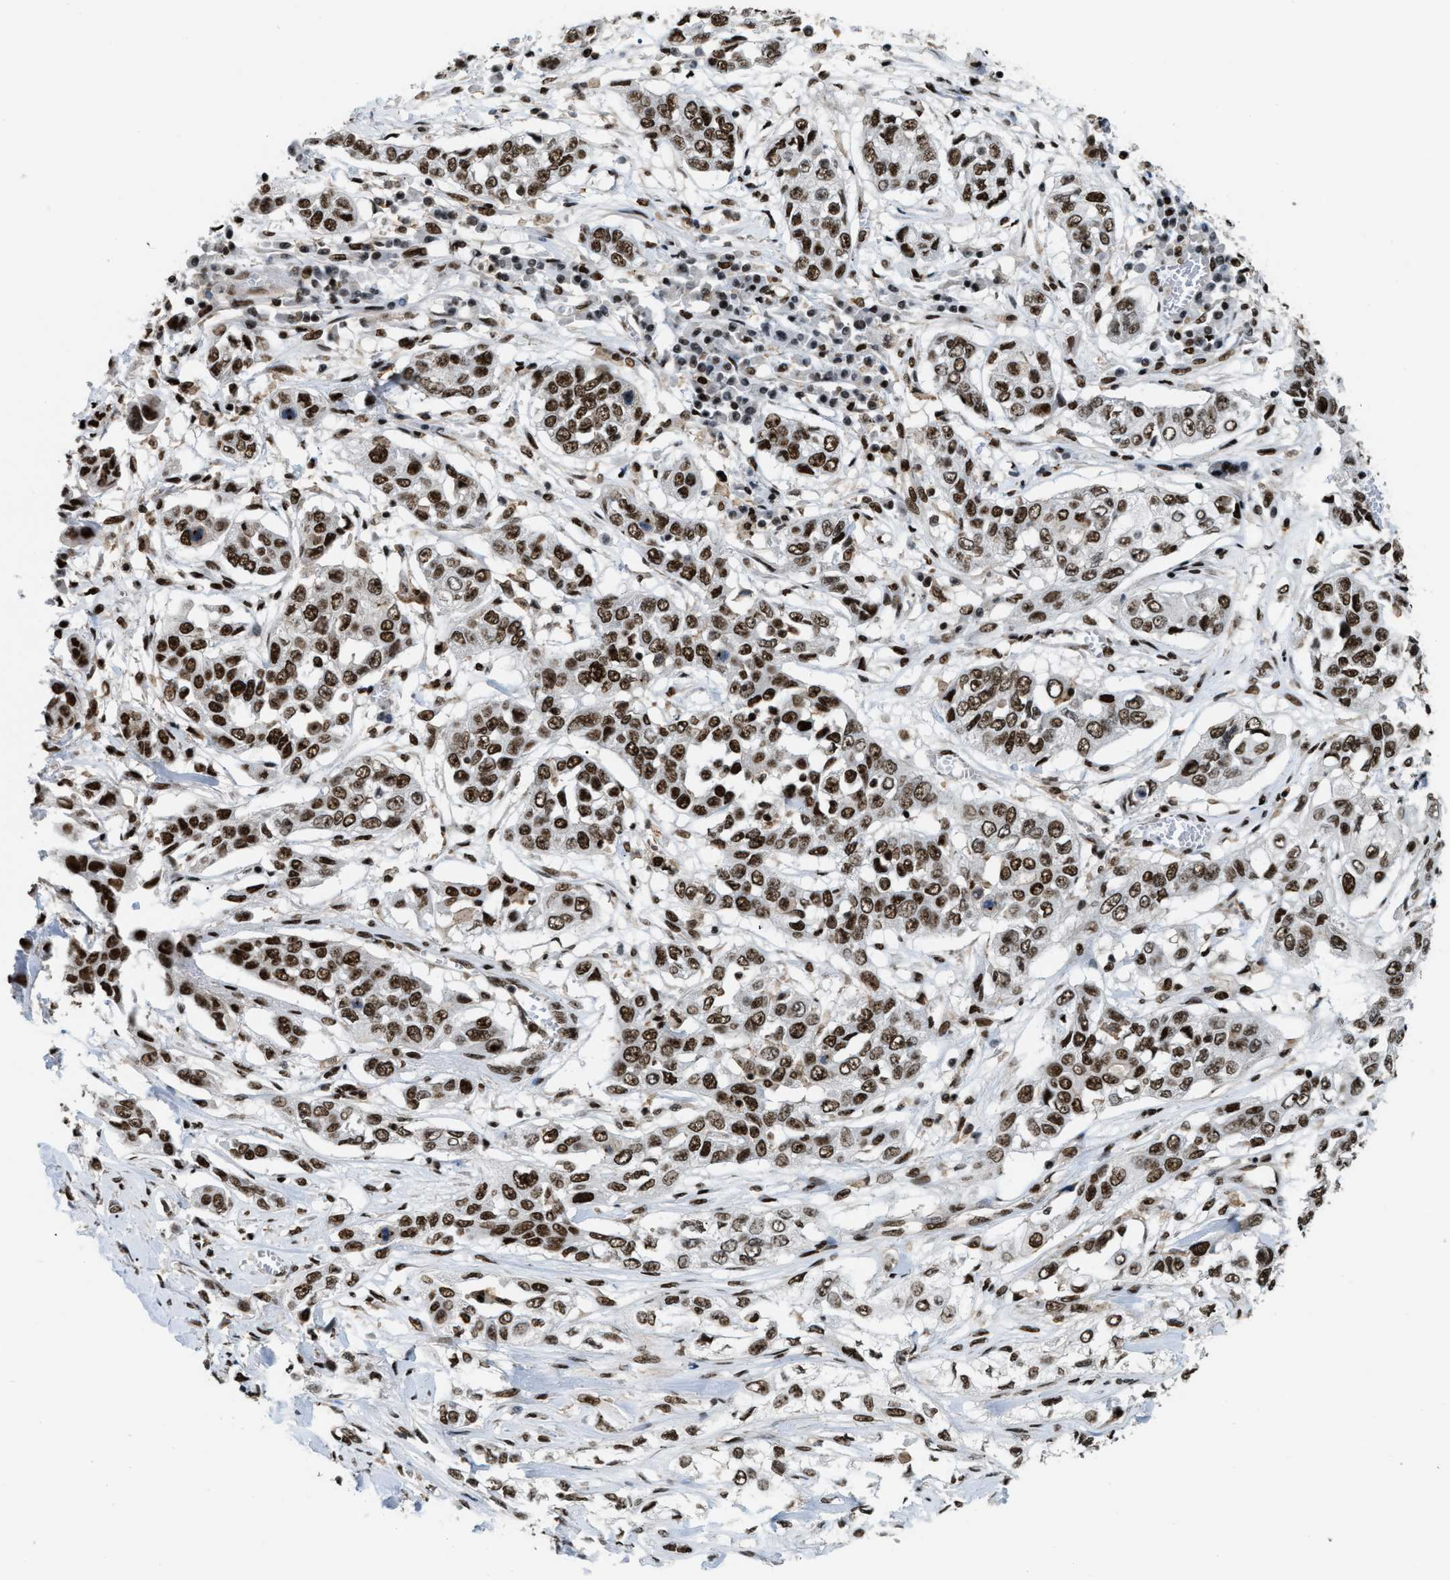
{"staining": {"intensity": "strong", "quantity": ">75%", "location": "nuclear"}, "tissue": "lung cancer", "cell_type": "Tumor cells", "image_type": "cancer", "snomed": [{"axis": "morphology", "description": "Squamous cell carcinoma, NOS"}, {"axis": "topography", "description": "Lung"}], "caption": "This is a micrograph of immunohistochemistry (IHC) staining of lung cancer, which shows strong positivity in the nuclear of tumor cells.", "gene": "NUMA1", "patient": {"sex": "male", "age": 71}}